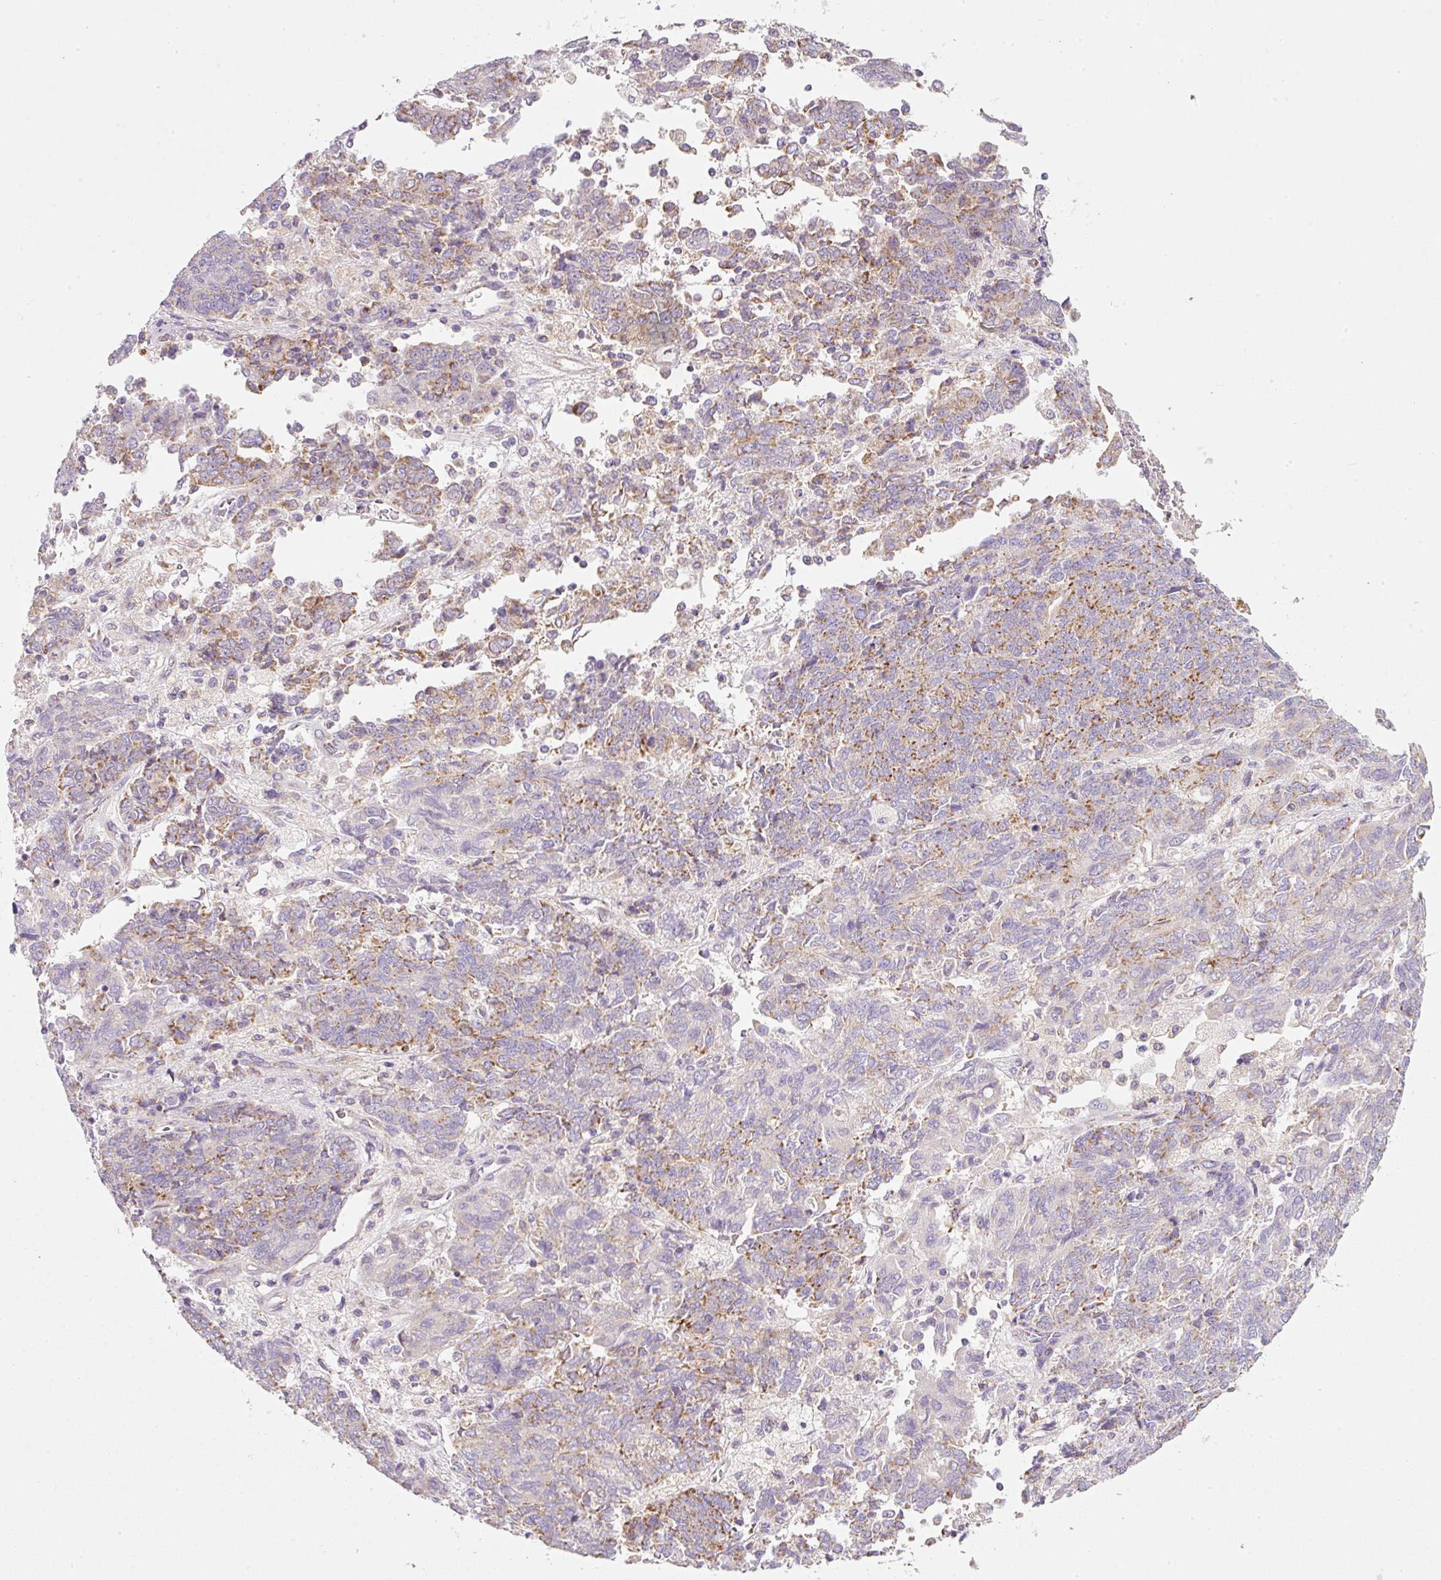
{"staining": {"intensity": "moderate", "quantity": "25%-75%", "location": "cytoplasmic/membranous"}, "tissue": "endometrial cancer", "cell_type": "Tumor cells", "image_type": "cancer", "snomed": [{"axis": "morphology", "description": "Adenocarcinoma, NOS"}, {"axis": "topography", "description": "Endometrium"}], "caption": "Endometrial cancer stained for a protein displays moderate cytoplasmic/membranous positivity in tumor cells.", "gene": "NDUFA1", "patient": {"sex": "female", "age": 80}}